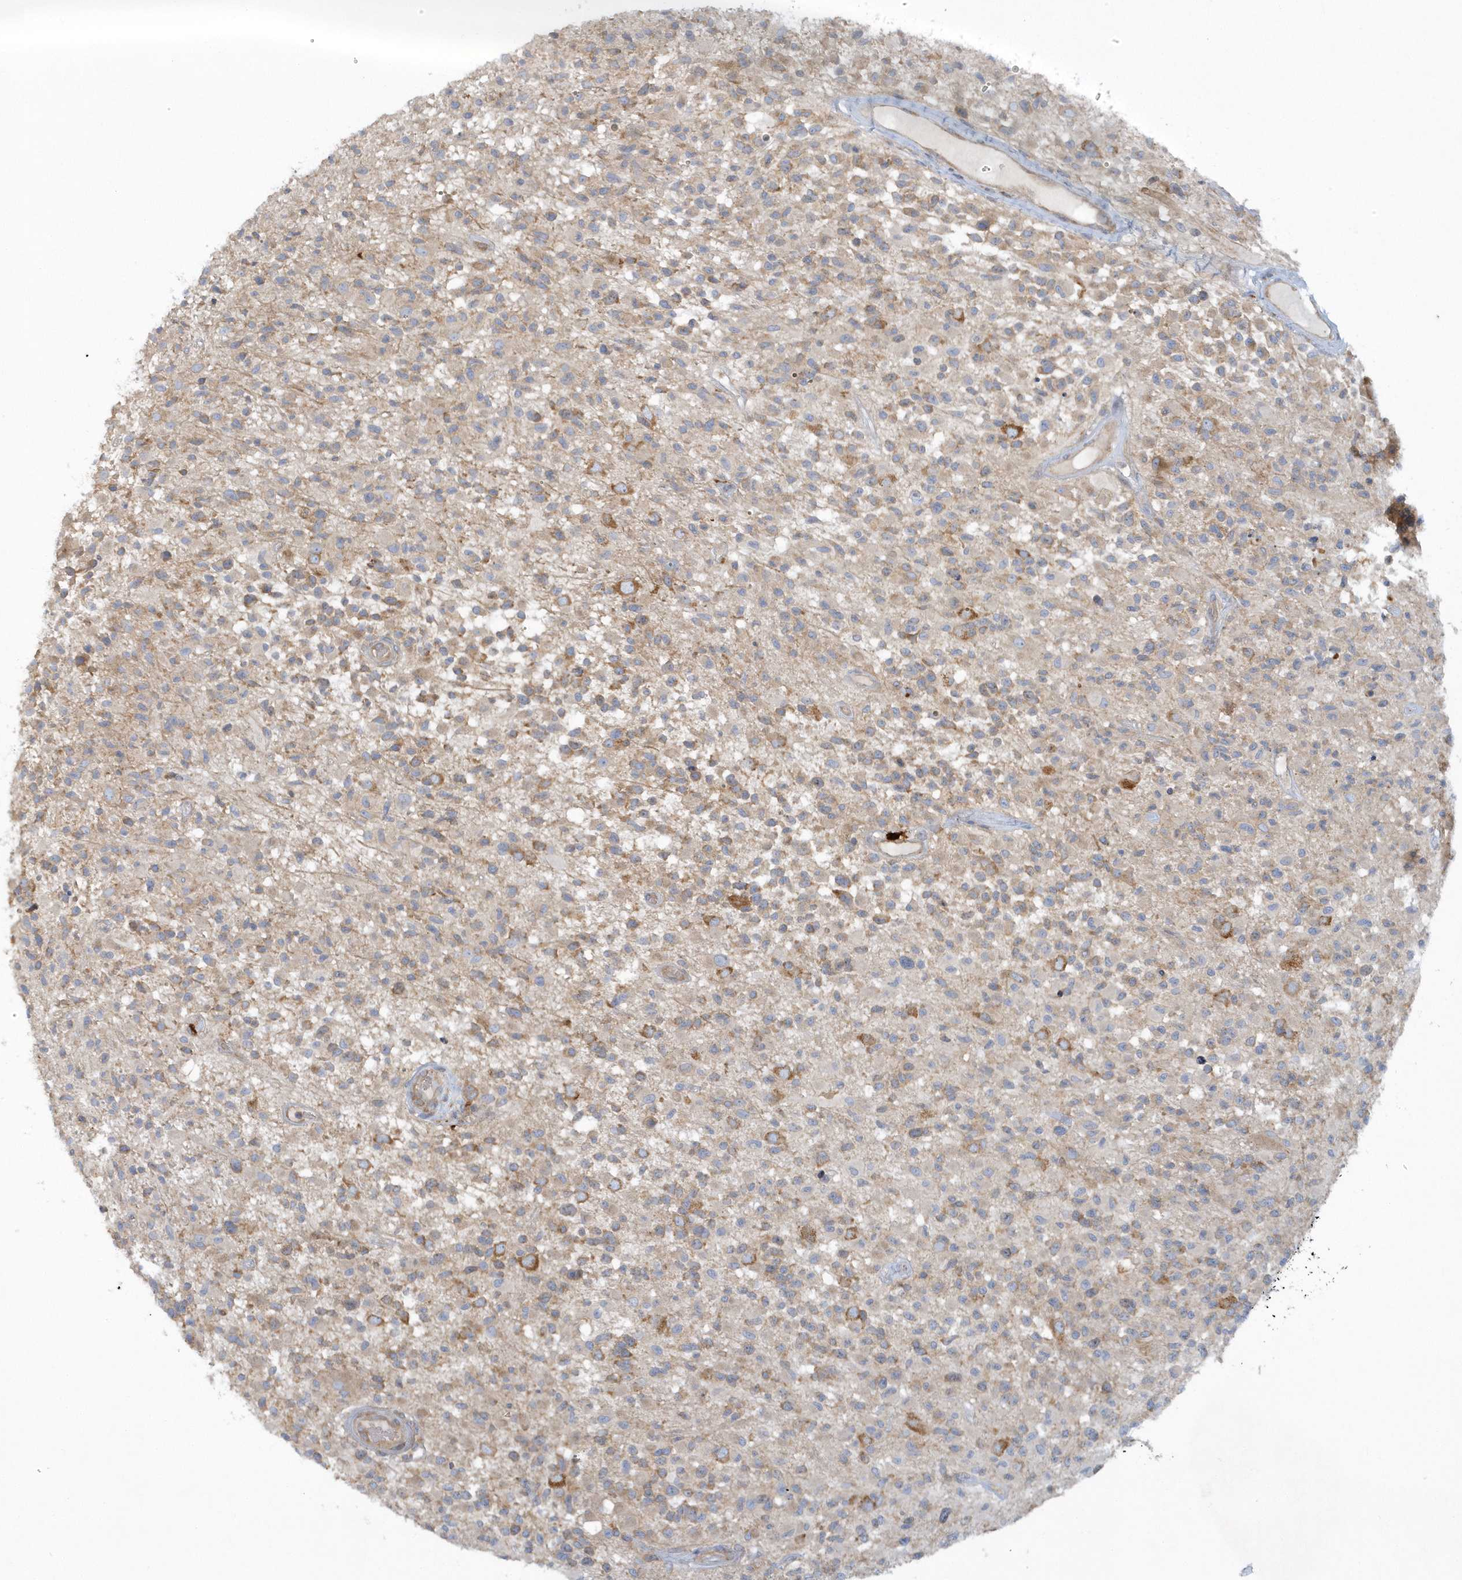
{"staining": {"intensity": "moderate", "quantity": "<25%", "location": "cytoplasmic/membranous"}, "tissue": "glioma", "cell_type": "Tumor cells", "image_type": "cancer", "snomed": [{"axis": "morphology", "description": "Glioma, malignant, High grade"}, {"axis": "morphology", "description": "Glioblastoma, NOS"}, {"axis": "topography", "description": "Brain"}], "caption": "Protein analysis of glioma tissue demonstrates moderate cytoplasmic/membranous expression in approximately <25% of tumor cells.", "gene": "CNOT10", "patient": {"sex": "male", "age": 60}}